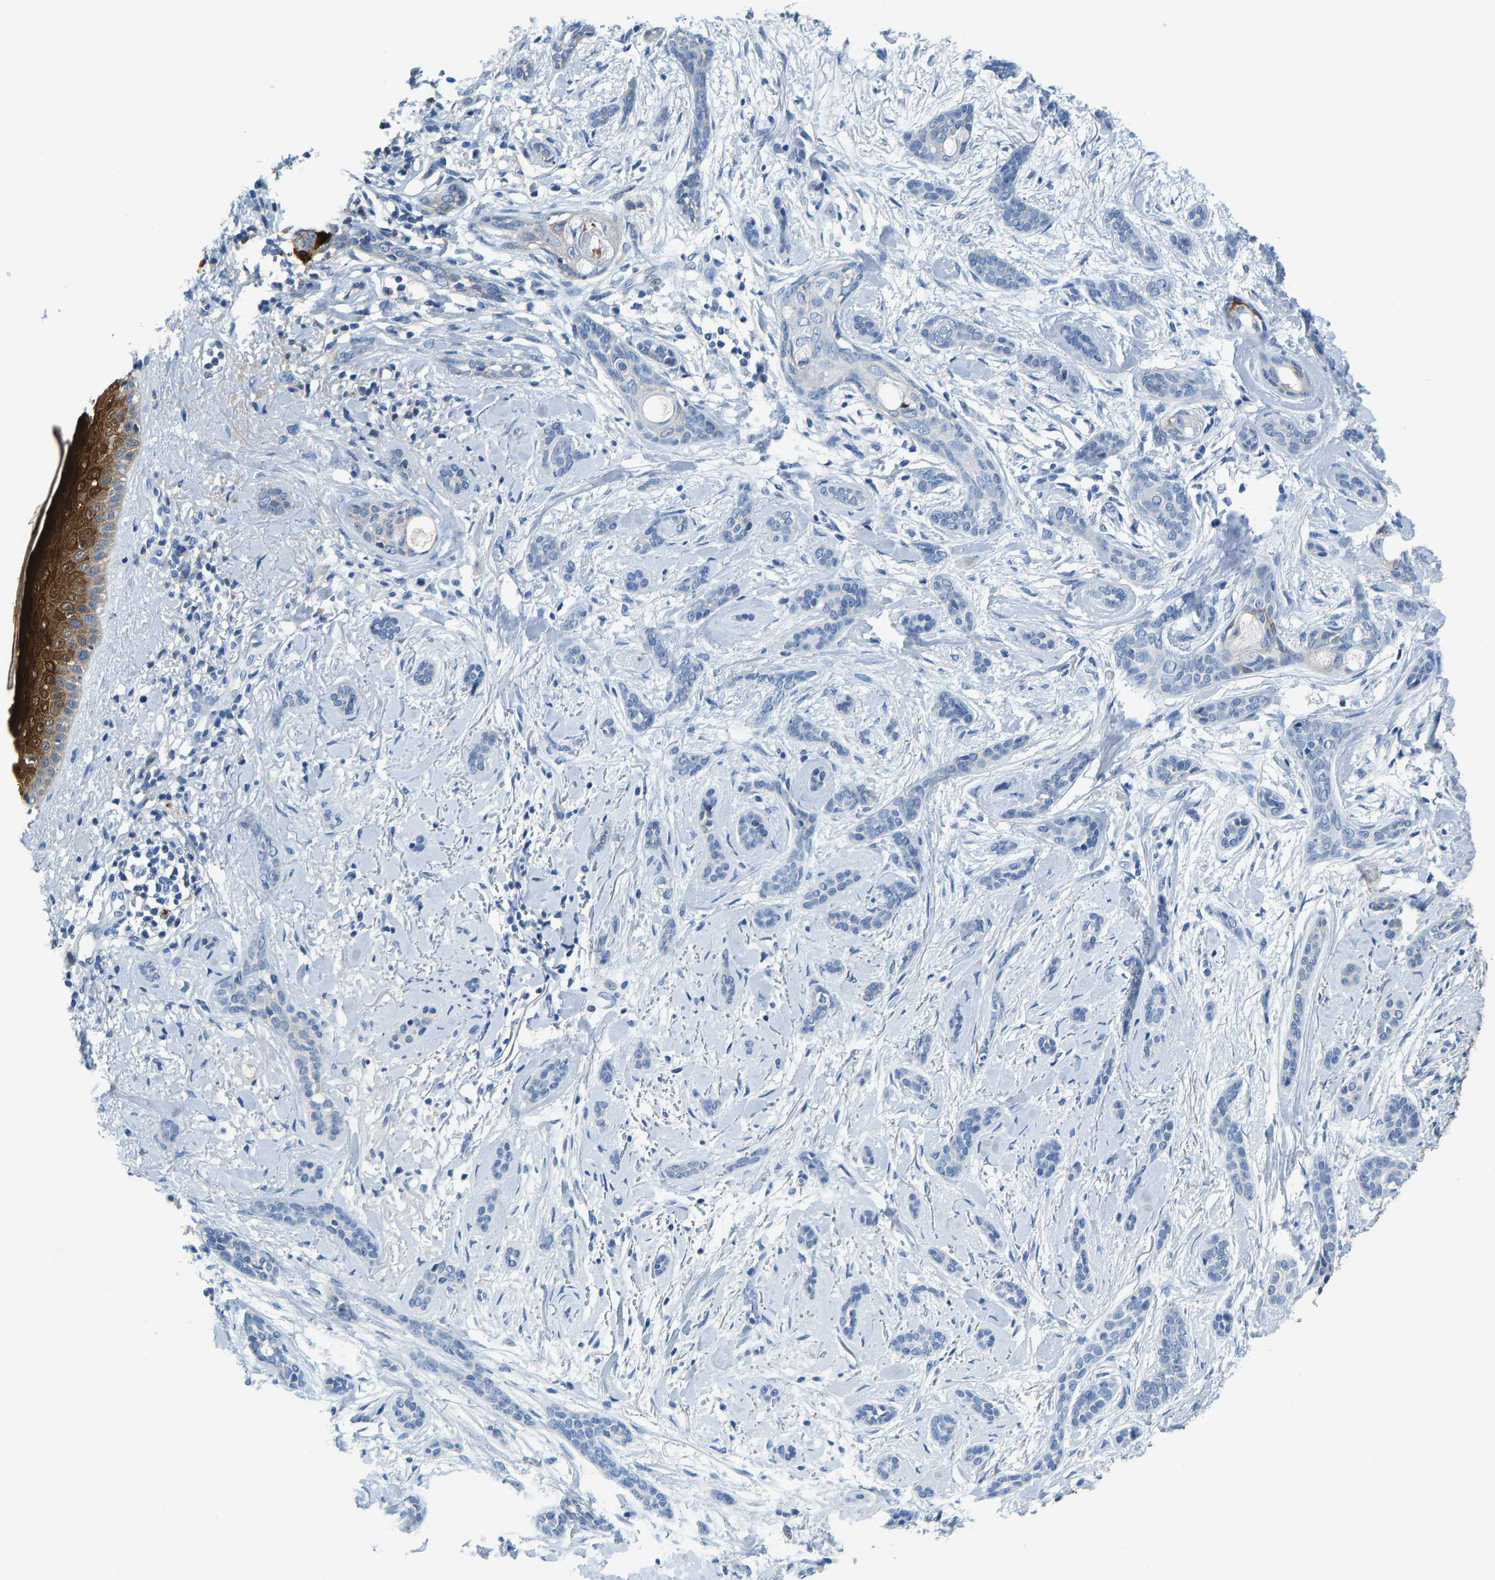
{"staining": {"intensity": "negative", "quantity": "none", "location": "none"}, "tissue": "skin cancer", "cell_type": "Tumor cells", "image_type": "cancer", "snomed": [{"axis": "morphology", "description": "Basal cell carcinoma"}, {"axis": "morphology", "description": "Adnexal tumor, benign"}, {"axis": "topography", "description": "Skin"}], "caption": "Basal cell carcinoma (skin) was stained to show a protein in brown. There is no significant expression in tumor cells.", "gene": "SERPINB3", "patient": {"sex": "female", "age": 42}}